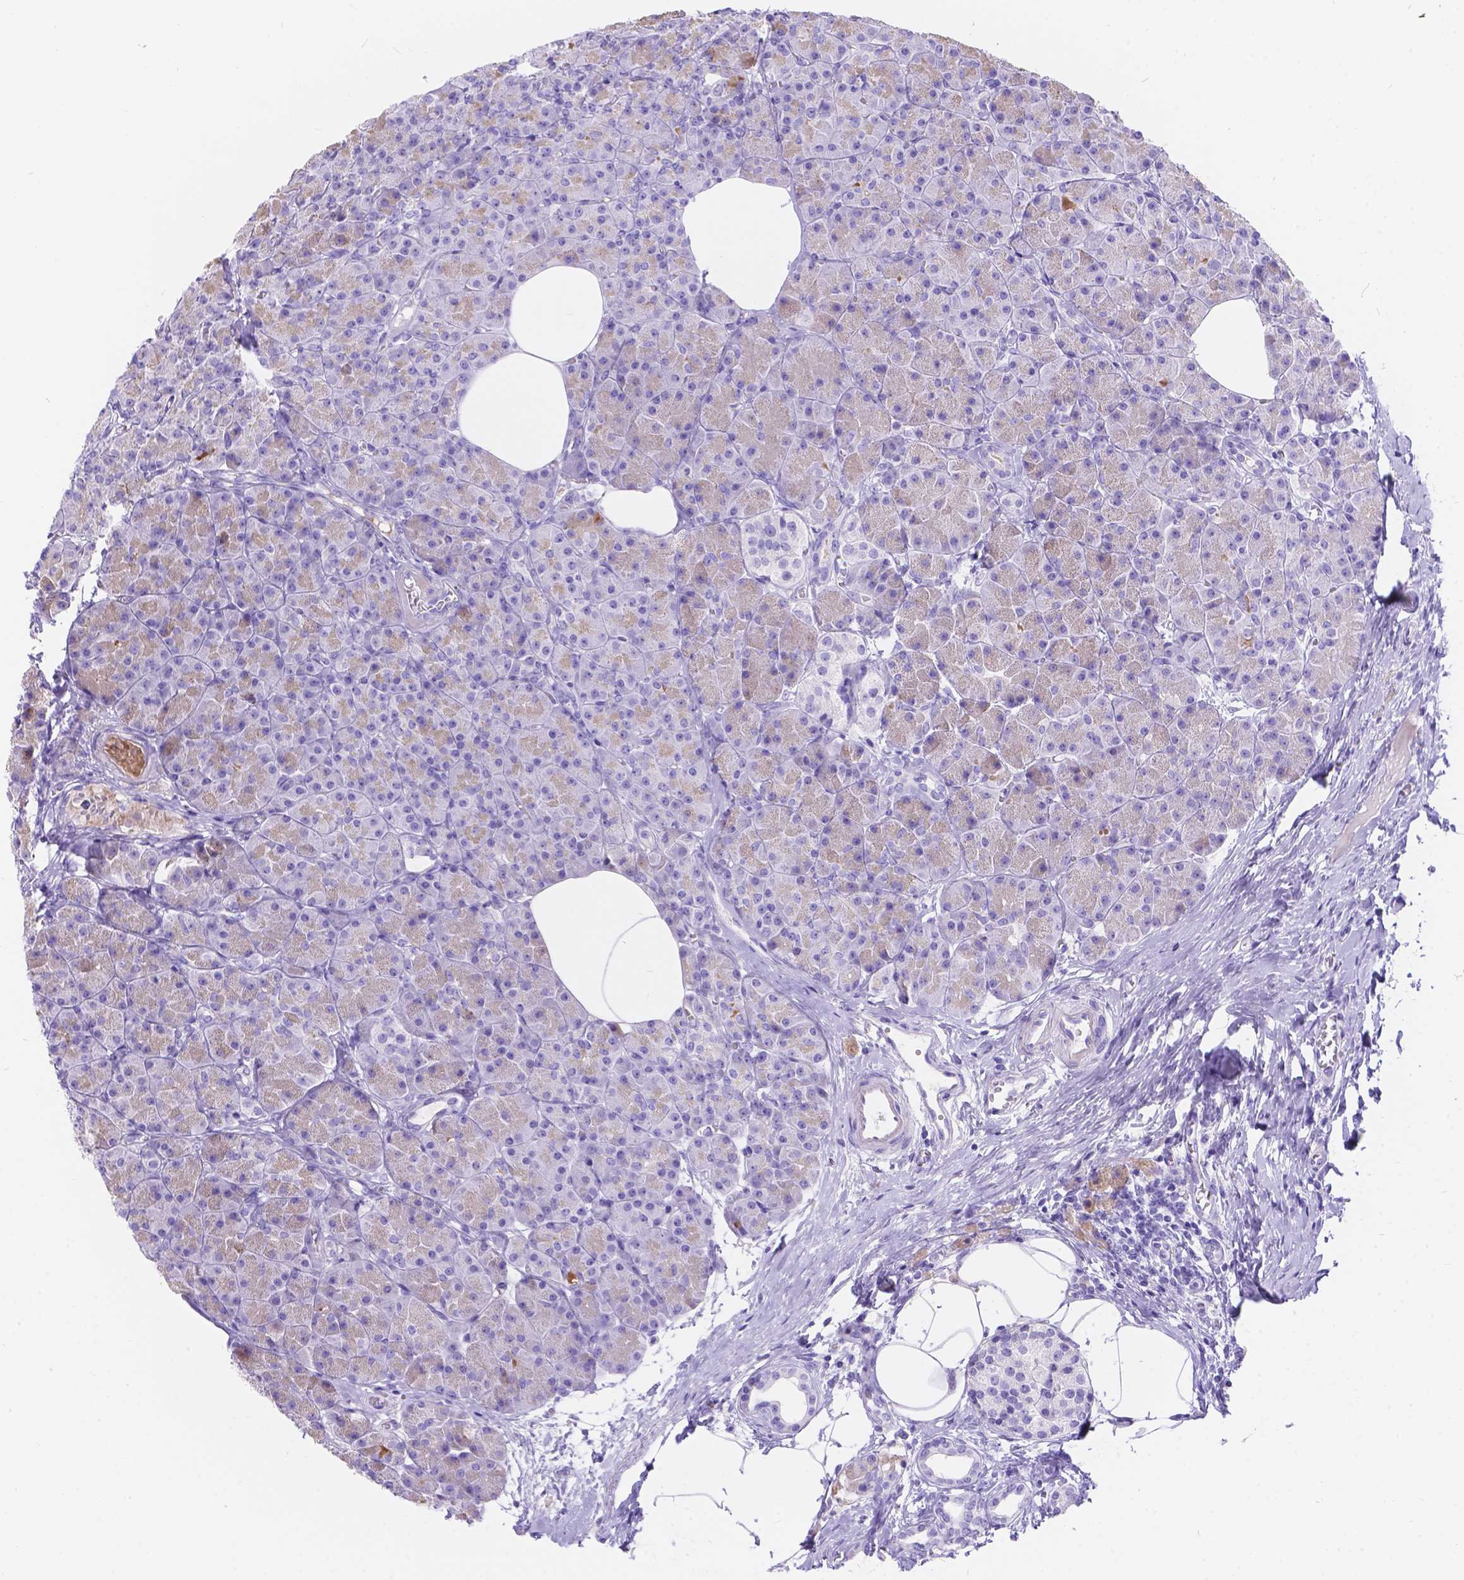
{"staining": {"intensity": "negative", "quantity": "none", "location": "none"}, "tissue": "pancreas", "cell_type": "Exocrine glandular cells", "image_type": "normal", "snomed": [{"axis": "morphology", "description": "Normal tissue, NOS"}, {"axis": "topography", "description": "Pancreas"}], "caption": "A high-resolution photomicrograph shows IHC staining of benign pancreas, which exhibits no significant expression in exocrine glandular cells. The staining was performed using DAB to visualize the protein expression in brown, while the nuclei were stained in blue with hematoxylin (Magnification: 20x).", "gene": "KLHL10", "patient": {"sex": "female", "age": 45}}